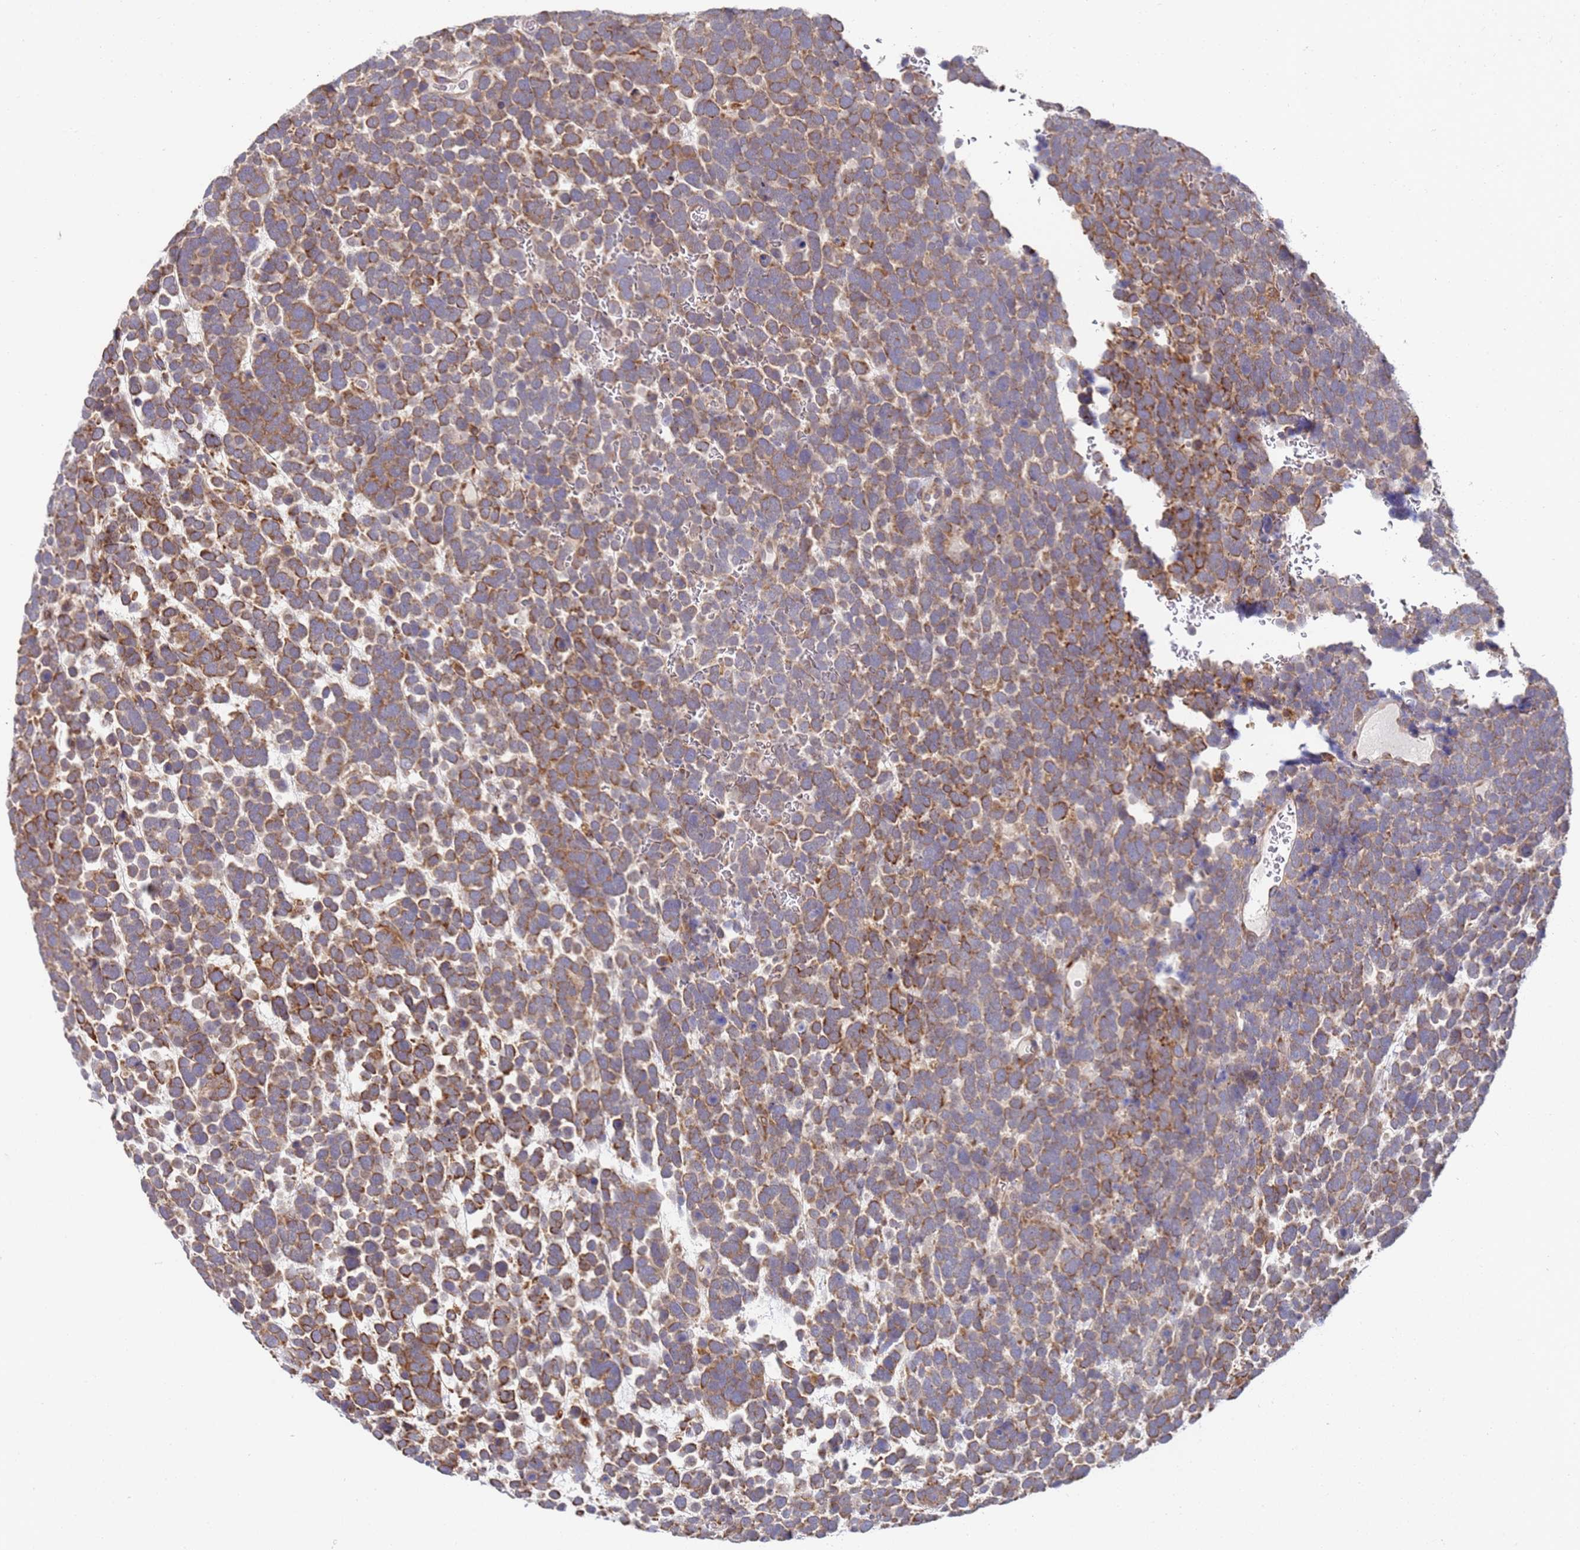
{"staining": {"intensity": "moderate", "quantity": ">75%", "location": "cytoplasmic/membranous"}, "tissue": "urothelial cancer", "cell_type": "Tumor cells", "image_type": "cancer", "snomed": [{"axis": "morphology", "description": "Urothelial carcinoma, High grade"}, {"axis": "topography", "description": "Urinary bladder"}], "caption": "High-power microscopy captured an IHC micrograph of urothelial cancer, revealing moderate cytoplasmic/membranous staining in approximately >75% of tumor cells.", "gene": "VRK2", "patient": {"sex": "female", "age": 82}}